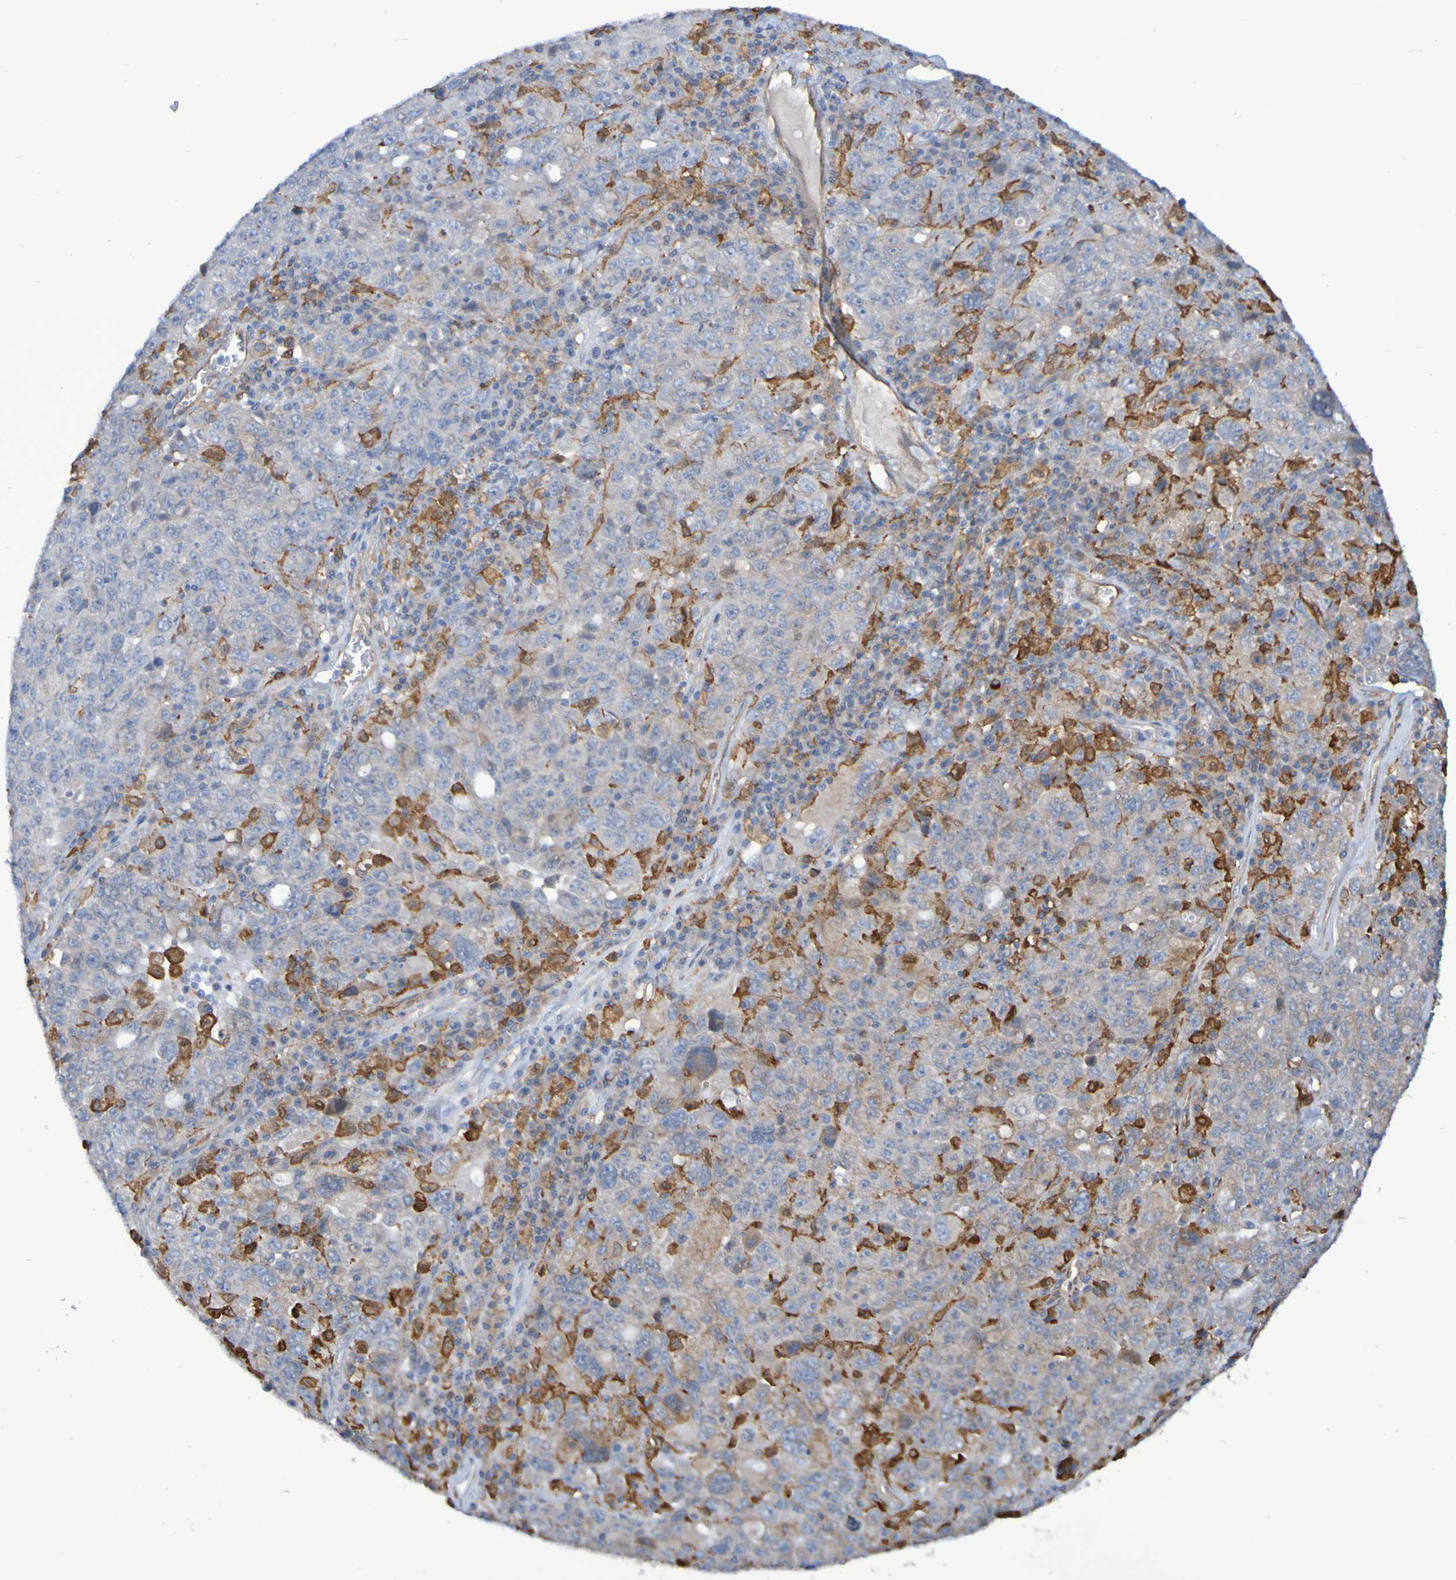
{"staining": {"intensity": "negative", "quantity": "none", "location": "none"}, "tissue": "ovarian cancer", "cell_type": "Tumor cells", "image_type": "cancer", "snomed": [{"axis": "morphology", "description": "Carcinoma, endometroid"}, {"axis": "topography", "description": "Ovary"}], "caption": "Immunohistochemical staining of human endometroid carcinoma (ovarian) reveals no significant staining in tumor cells.", "gene": "SCRG1", "patient": {"sex": "female", "age": 62}}